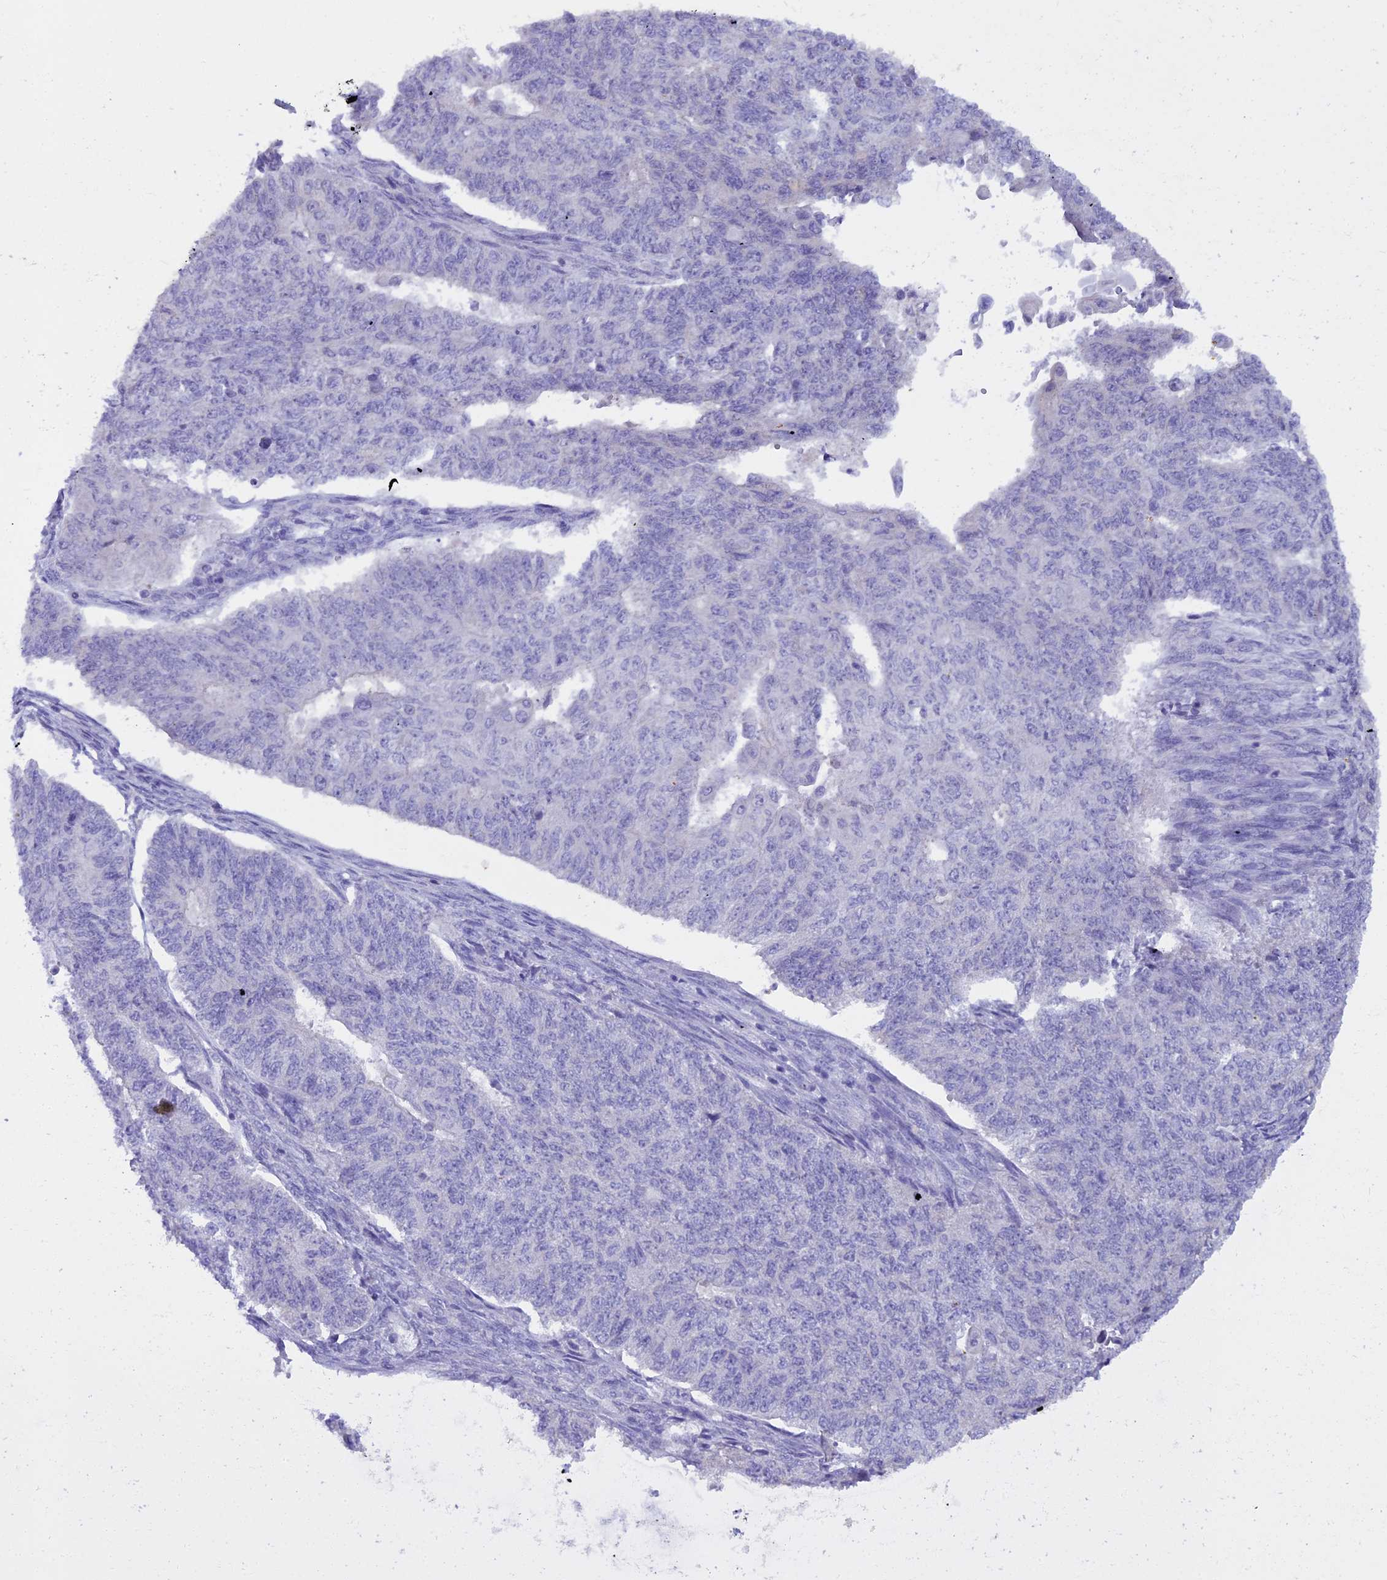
{"staining": {"intensity": "negative", "quantity": "none", "location": "none"}, "tissue": "endometrial cancer", "cell_type": "Tumor cells", "image_type": "cancer", "snomed": [{"axis": "morphology", "description": "Adenocarcinoma, NOS"}, {"axis": "topography", "description": "Endometrium"}], "caption": "There is no significant expression in tumor cells of endometrial cancer (adenocarcinoma). (DAB IHC with hematoxylin counter stain).", "gene": "BLNK", "patient": {"sex": "female", "age": 32}}